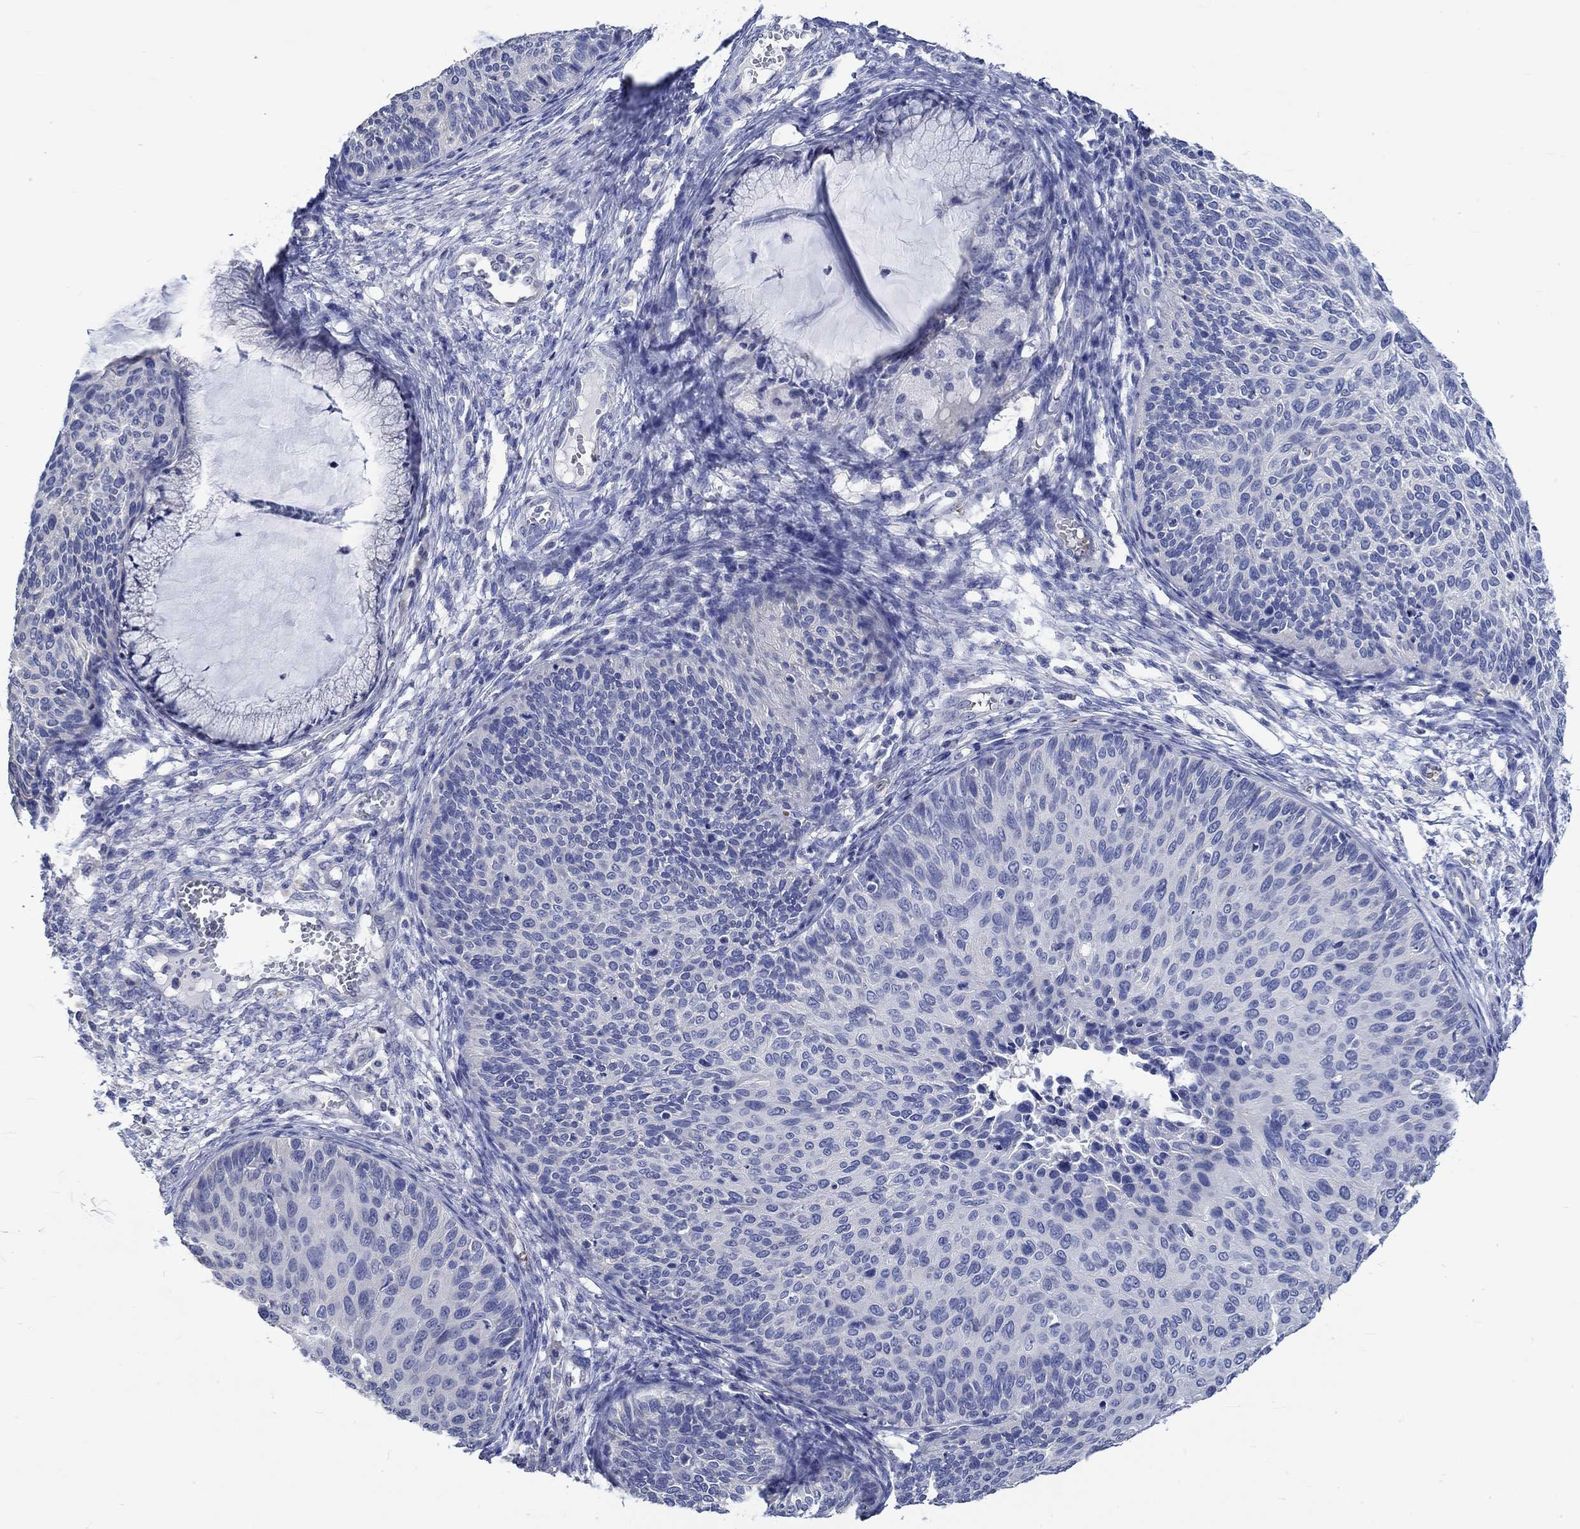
{"staining": {"intensity": "negative", "quantity": "none", "location": "none"}, "tissue": "cervical cancer", "cell_type": "Tumor cells", "image_type": "cancer", "snomed": [{"axis": "morphology", "description": "Squamous cell carcinoma, NOS"}, {"axis": "topography", "description": "Cervix"}], "caption": "Image shows no protein positivity in tumor cells of cervical cancer tissue.", "gene": "KCNA1", "patient": {"sex": "female", "age": 36}}